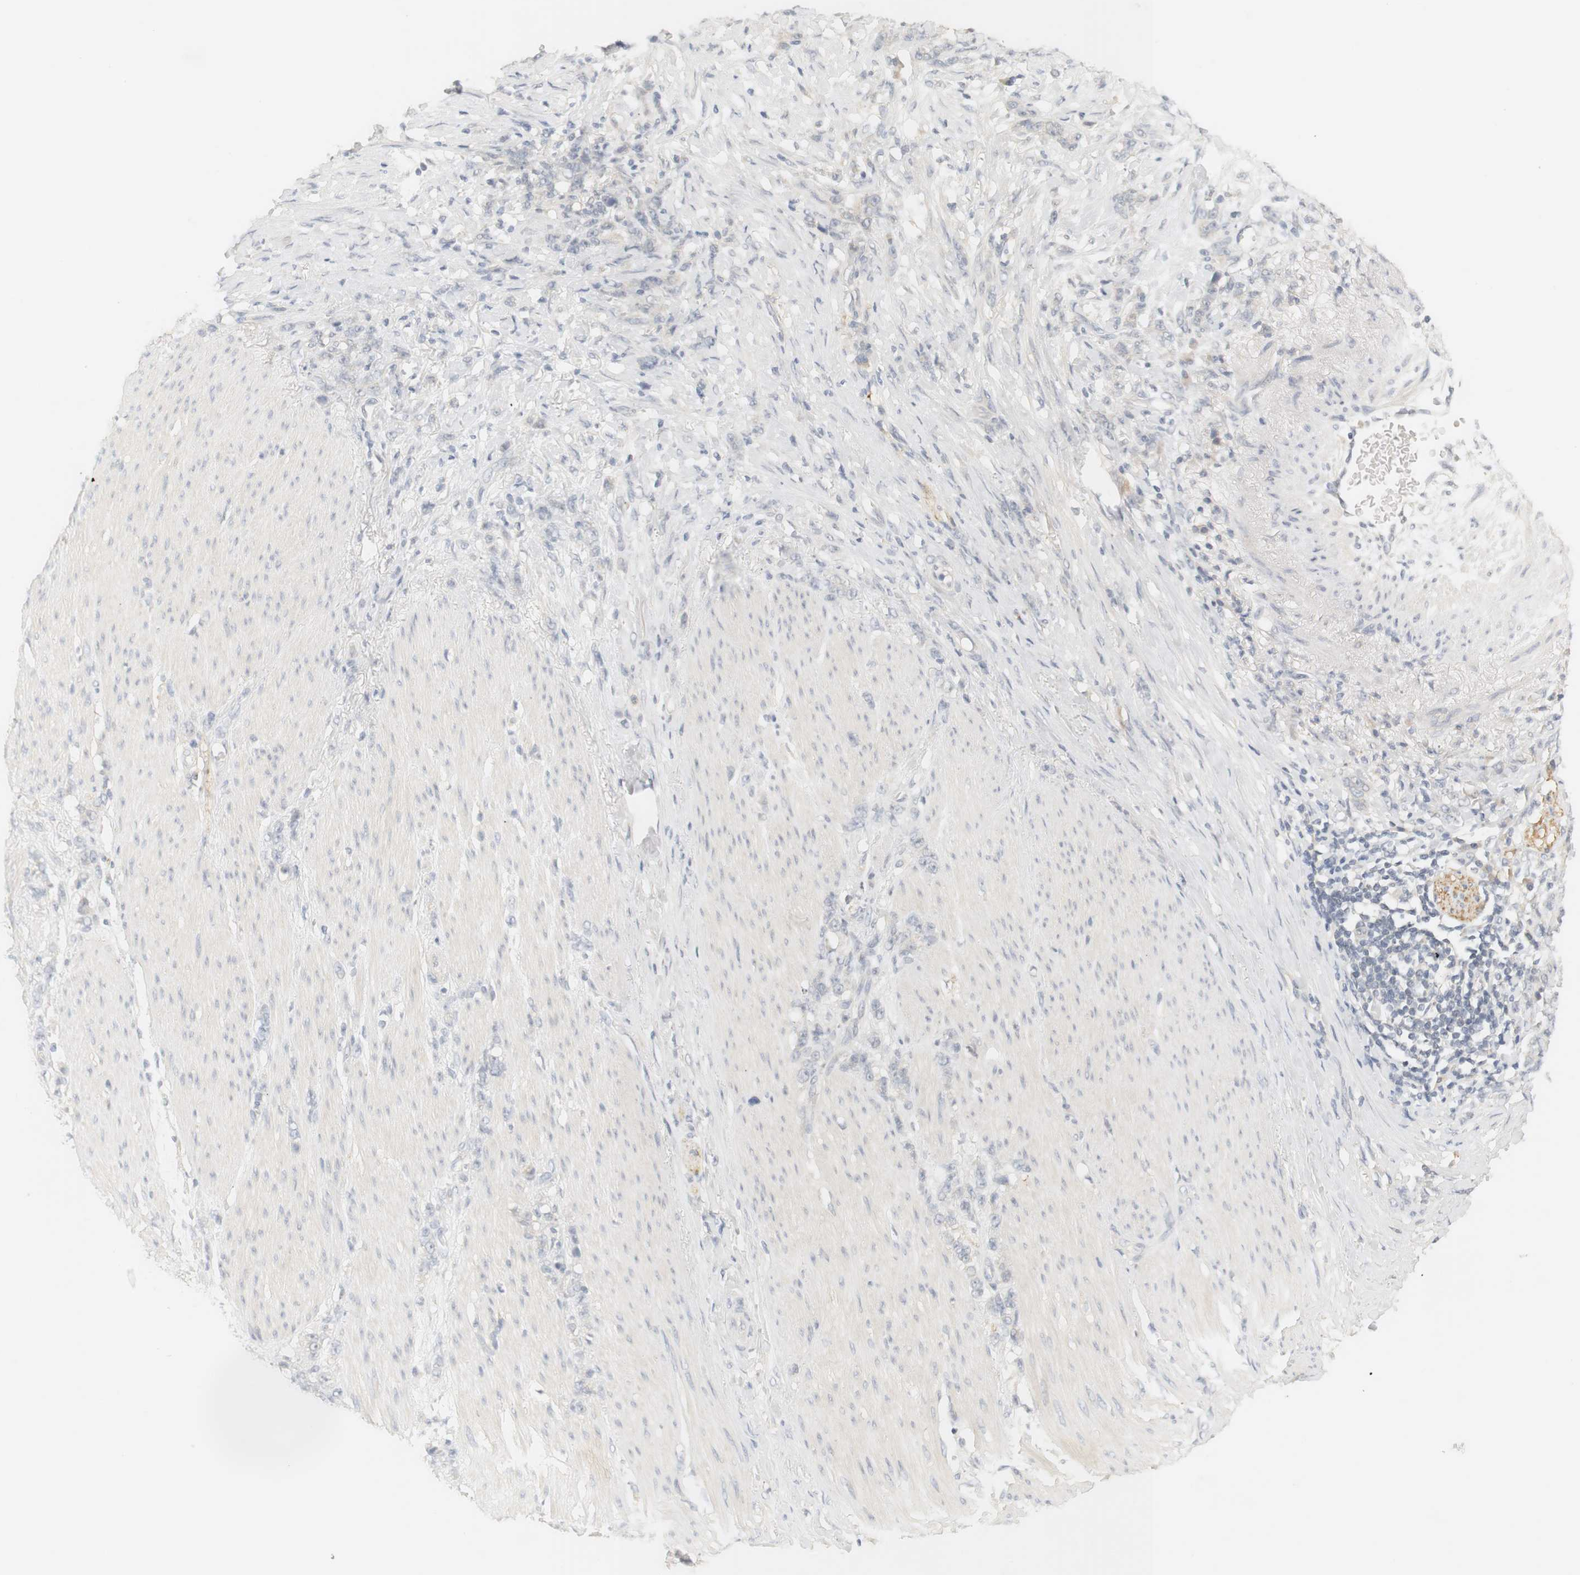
{"staining": {"intensity": "negative", "quantity": "none", "location": "none"}, "tissue": "stomach cancer", "cell_type": "Tumor cells", "image_type": "cancer", "snomed": [{"axis": "morphology", "description": "Adenocarcinoma, NOS"}, {"axis": "topography", "description": "Stomach, lower"}], "caption": "The immunohistochemistry (IHC) image has no significant expression in tumor cells of adenocarcinoma (stomach) tissue.", "gene": "RTN3", "patient": {"sex": "male", "age": 88}}